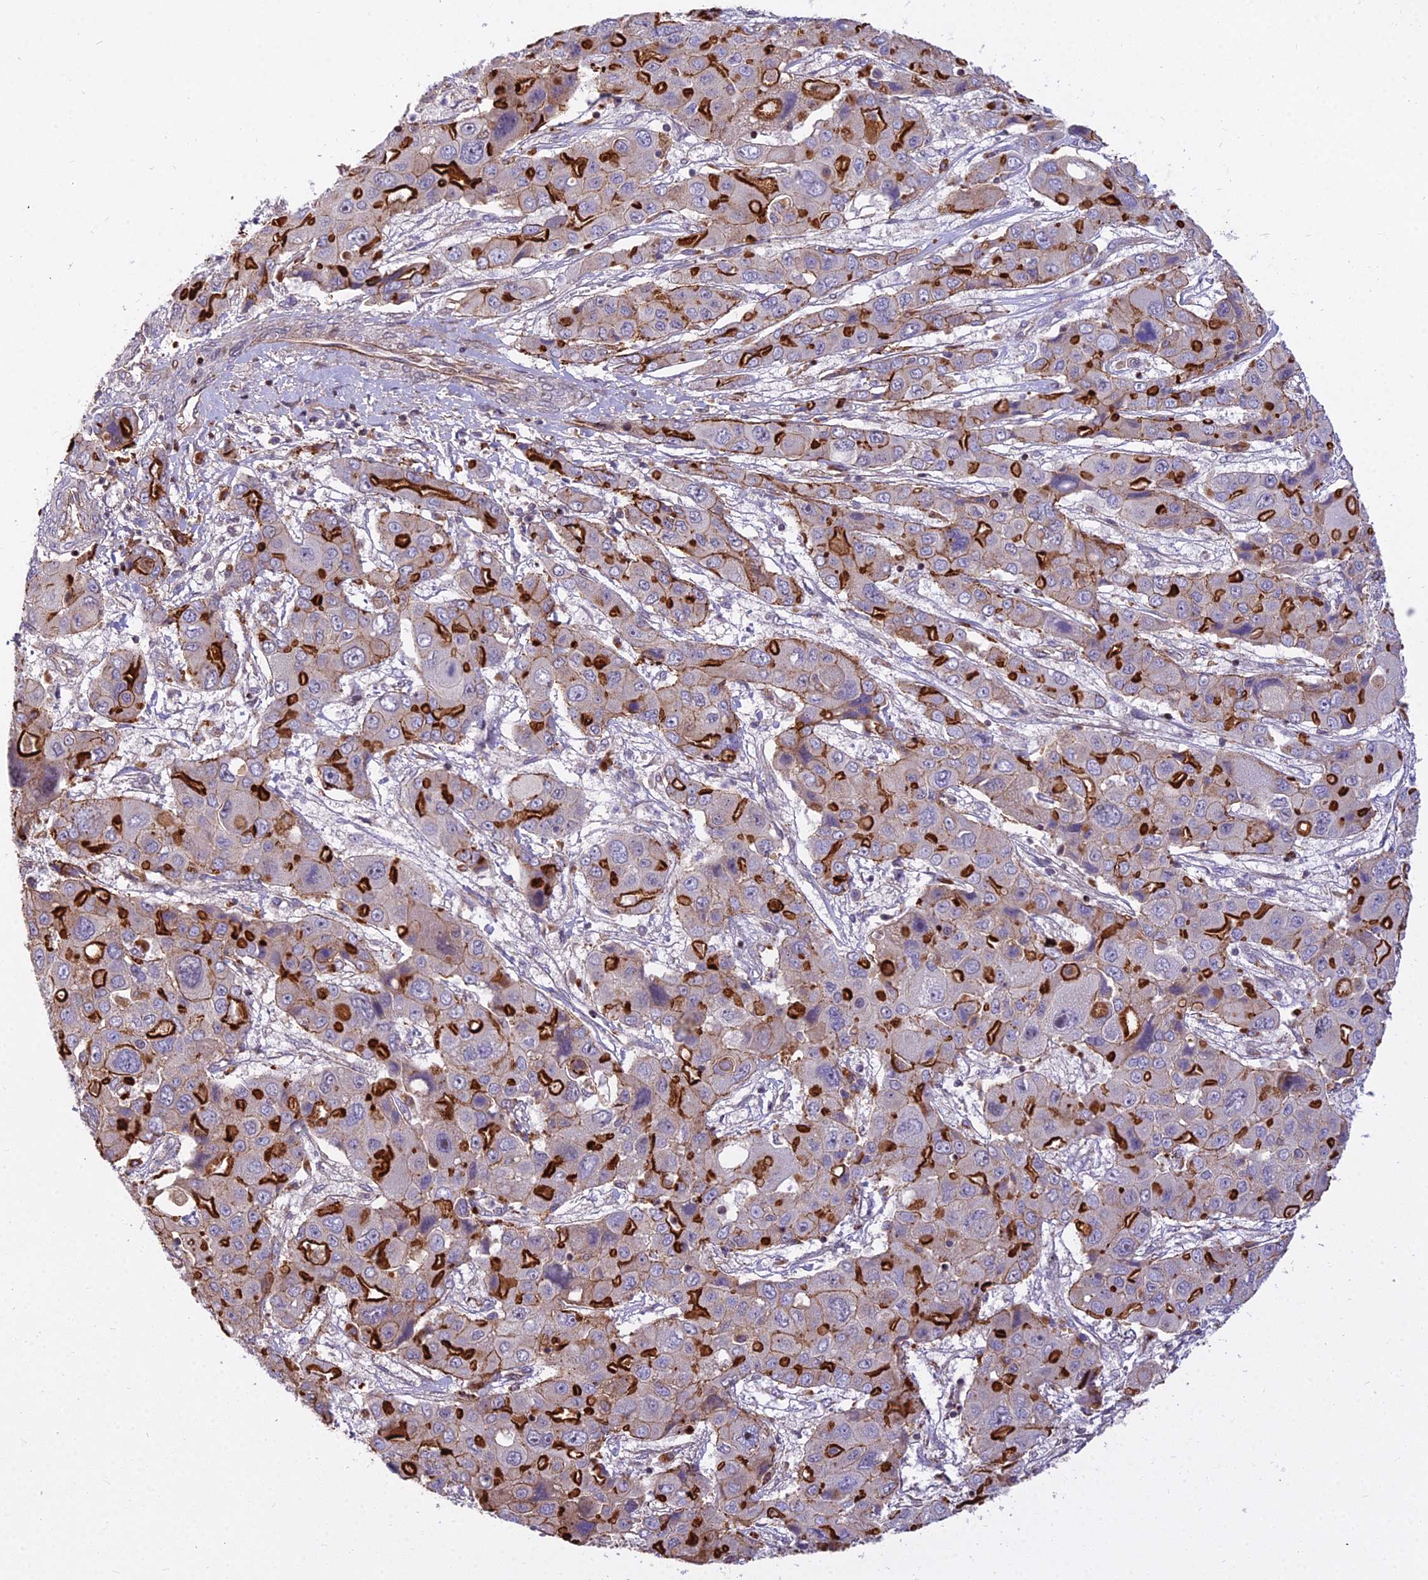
{"staining": {"intensity": "strong", "quantity": "25%-75%", "location": "cytoplasmic/membranous"}, "tissue": "liver cancer", "cell_type": "Tumor cells", "image_type": "cancer", "snomed": [{"axis": "morphology", "description": "Cholangiocarcinoma"}, {"axis": "topography", "description": "Liver"}], "caption": "Human liver cancer stained for a protein (brown) reveals strong cytoplasmic/membranous positive expression in approximately 25%-75% of tumor cells.", "gene": "GLYATL3", "patient": {"sex": "male", "age": 67}}